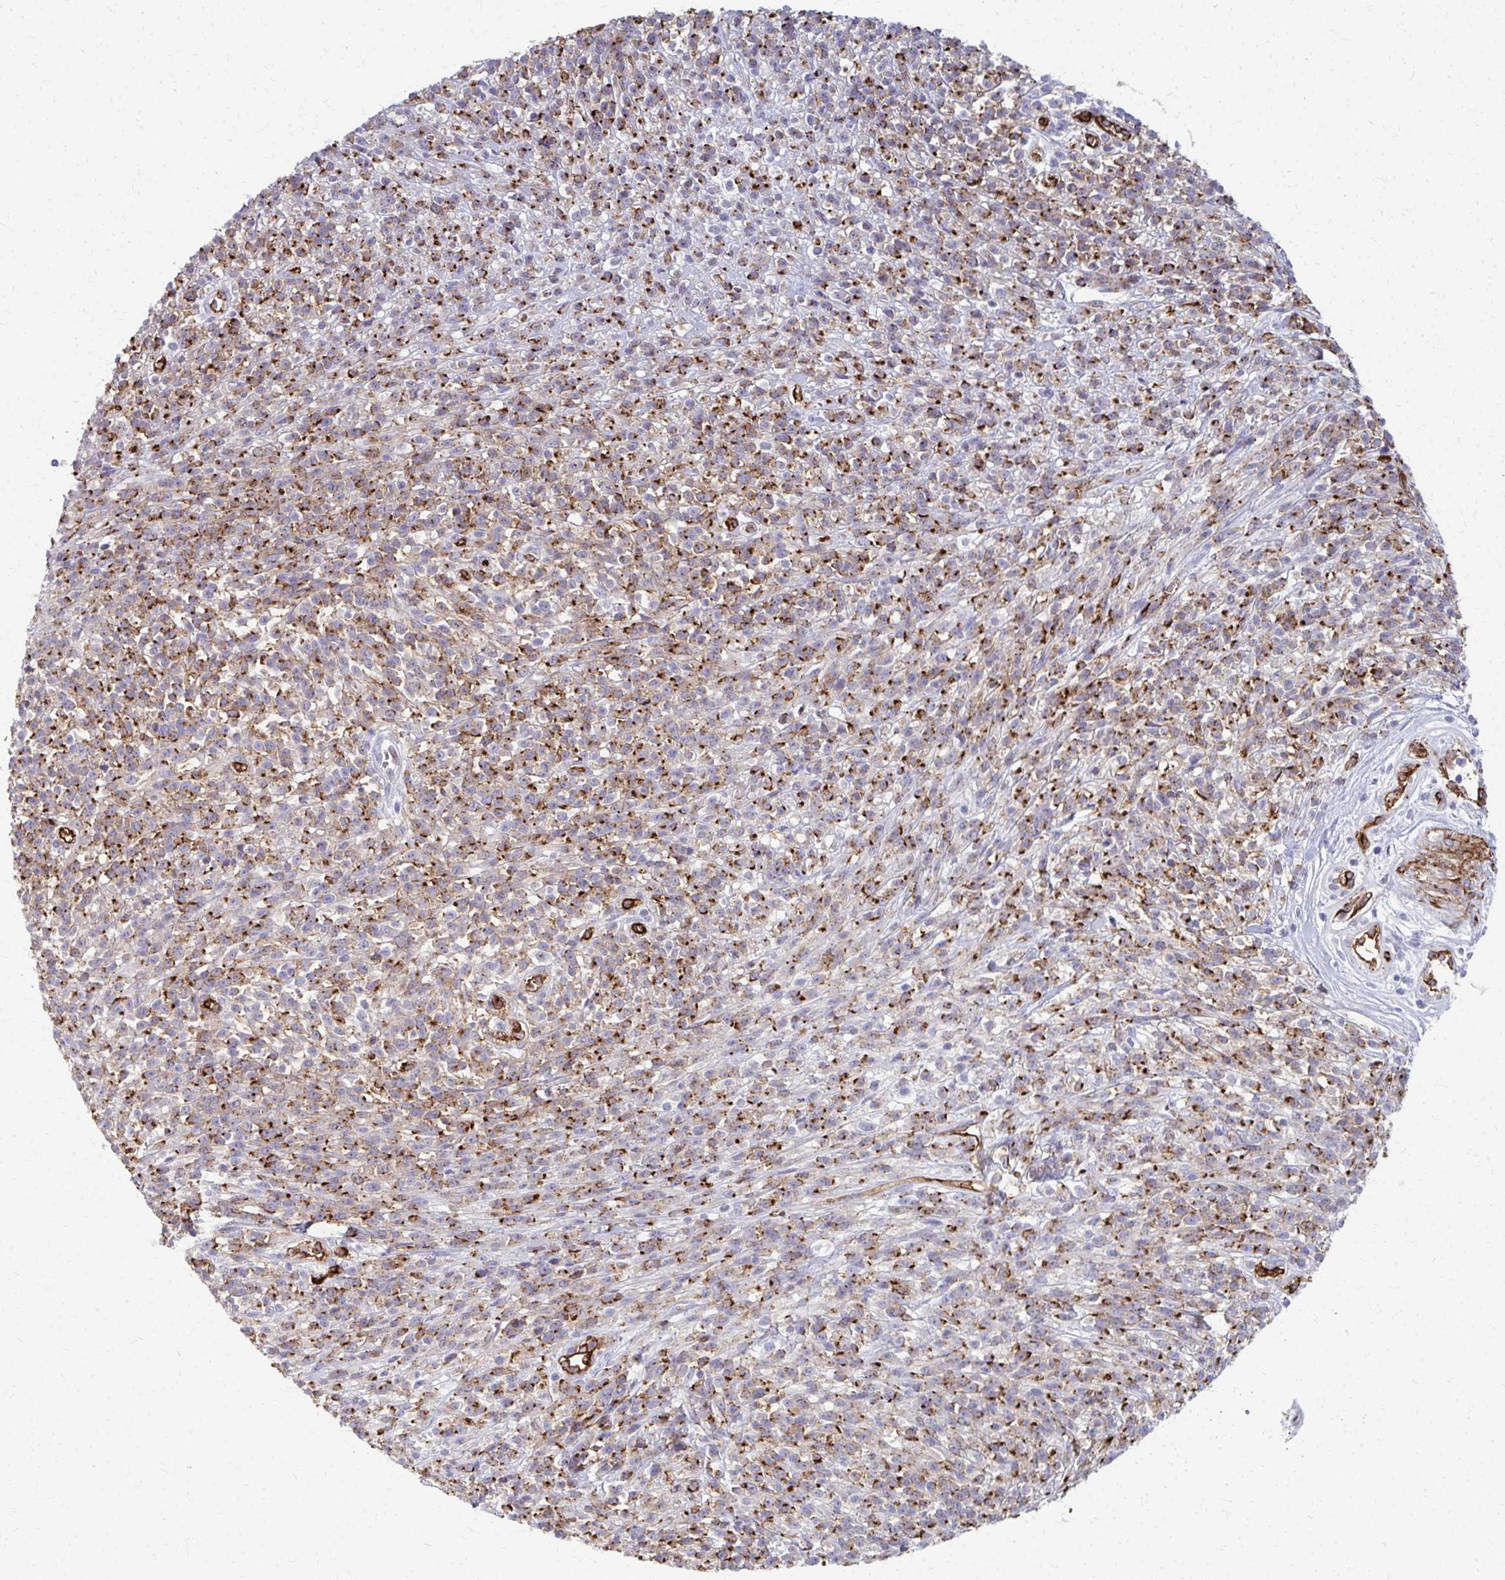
{"staining": {"intensity": "moderate", "quantity": ">75%", "location": "cytoplasmic/membranous"}, "tissue": "melanoma", "cell_type": "Tumor cells", "image_type": "cancer", "snomed": [{"axis": "morphology", "description": "Malignant melanoma, NOS"}, {"axis": "topography", "description": "Skin"}, {"axis": "topography", "description": "Skin of trunk"}], "caption": "Immunohistochemistry (IHC) image of melanoma stained for a protein (brown), which exhibits medium levels of moderate cytoplasmic/membranous positivity in approximately >75% of tumor cells.", "gene": "ADIPOQ", "patient": {"sex": "male", "age": 74}}